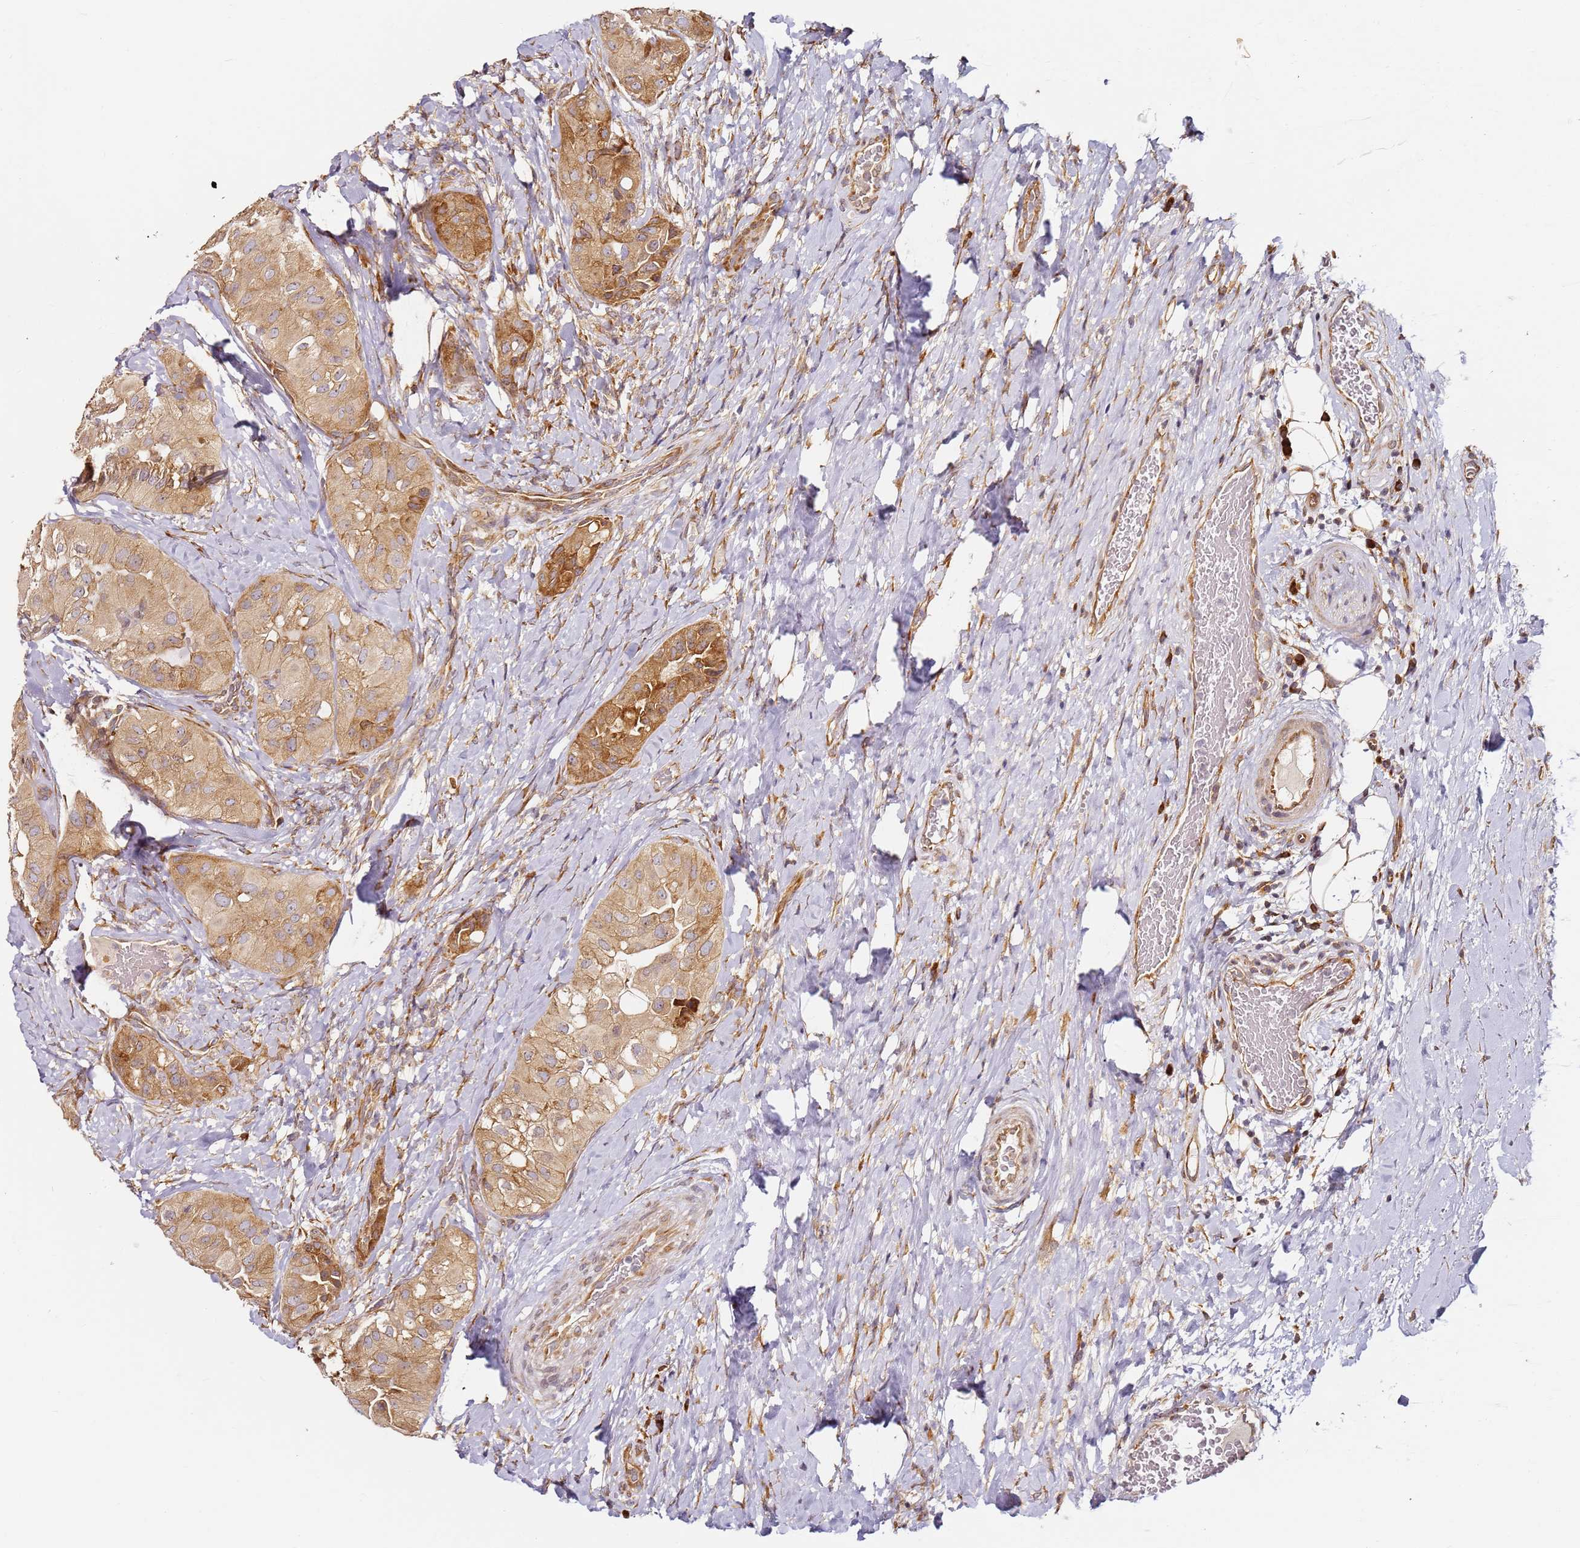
{"staining": {"intensity": "moderate", "quantity": ">75%", "location": "cytoplasmic/membranous"}, "tissue": "thyroid cancer", "cell_type": "Tumor cells", "image_type": "cancer", "snomed": [{"axis": "morphology", "description": "Normal tissue, NOS"}, {"axis": "morphology", "description": "Papillary adenocarcinoma, NOS"}, {"axis": "topography", "description": "Thyroid gland"}], "caption": "A histopathology image showing moderate cytoplasmic/membranous expression in about >75% of tumor cells in thyroid cancer, as visualized by brown immunohistochemical staining.", "gene": "RPS3A", "patient": {"sex": "female", "age": 59}}